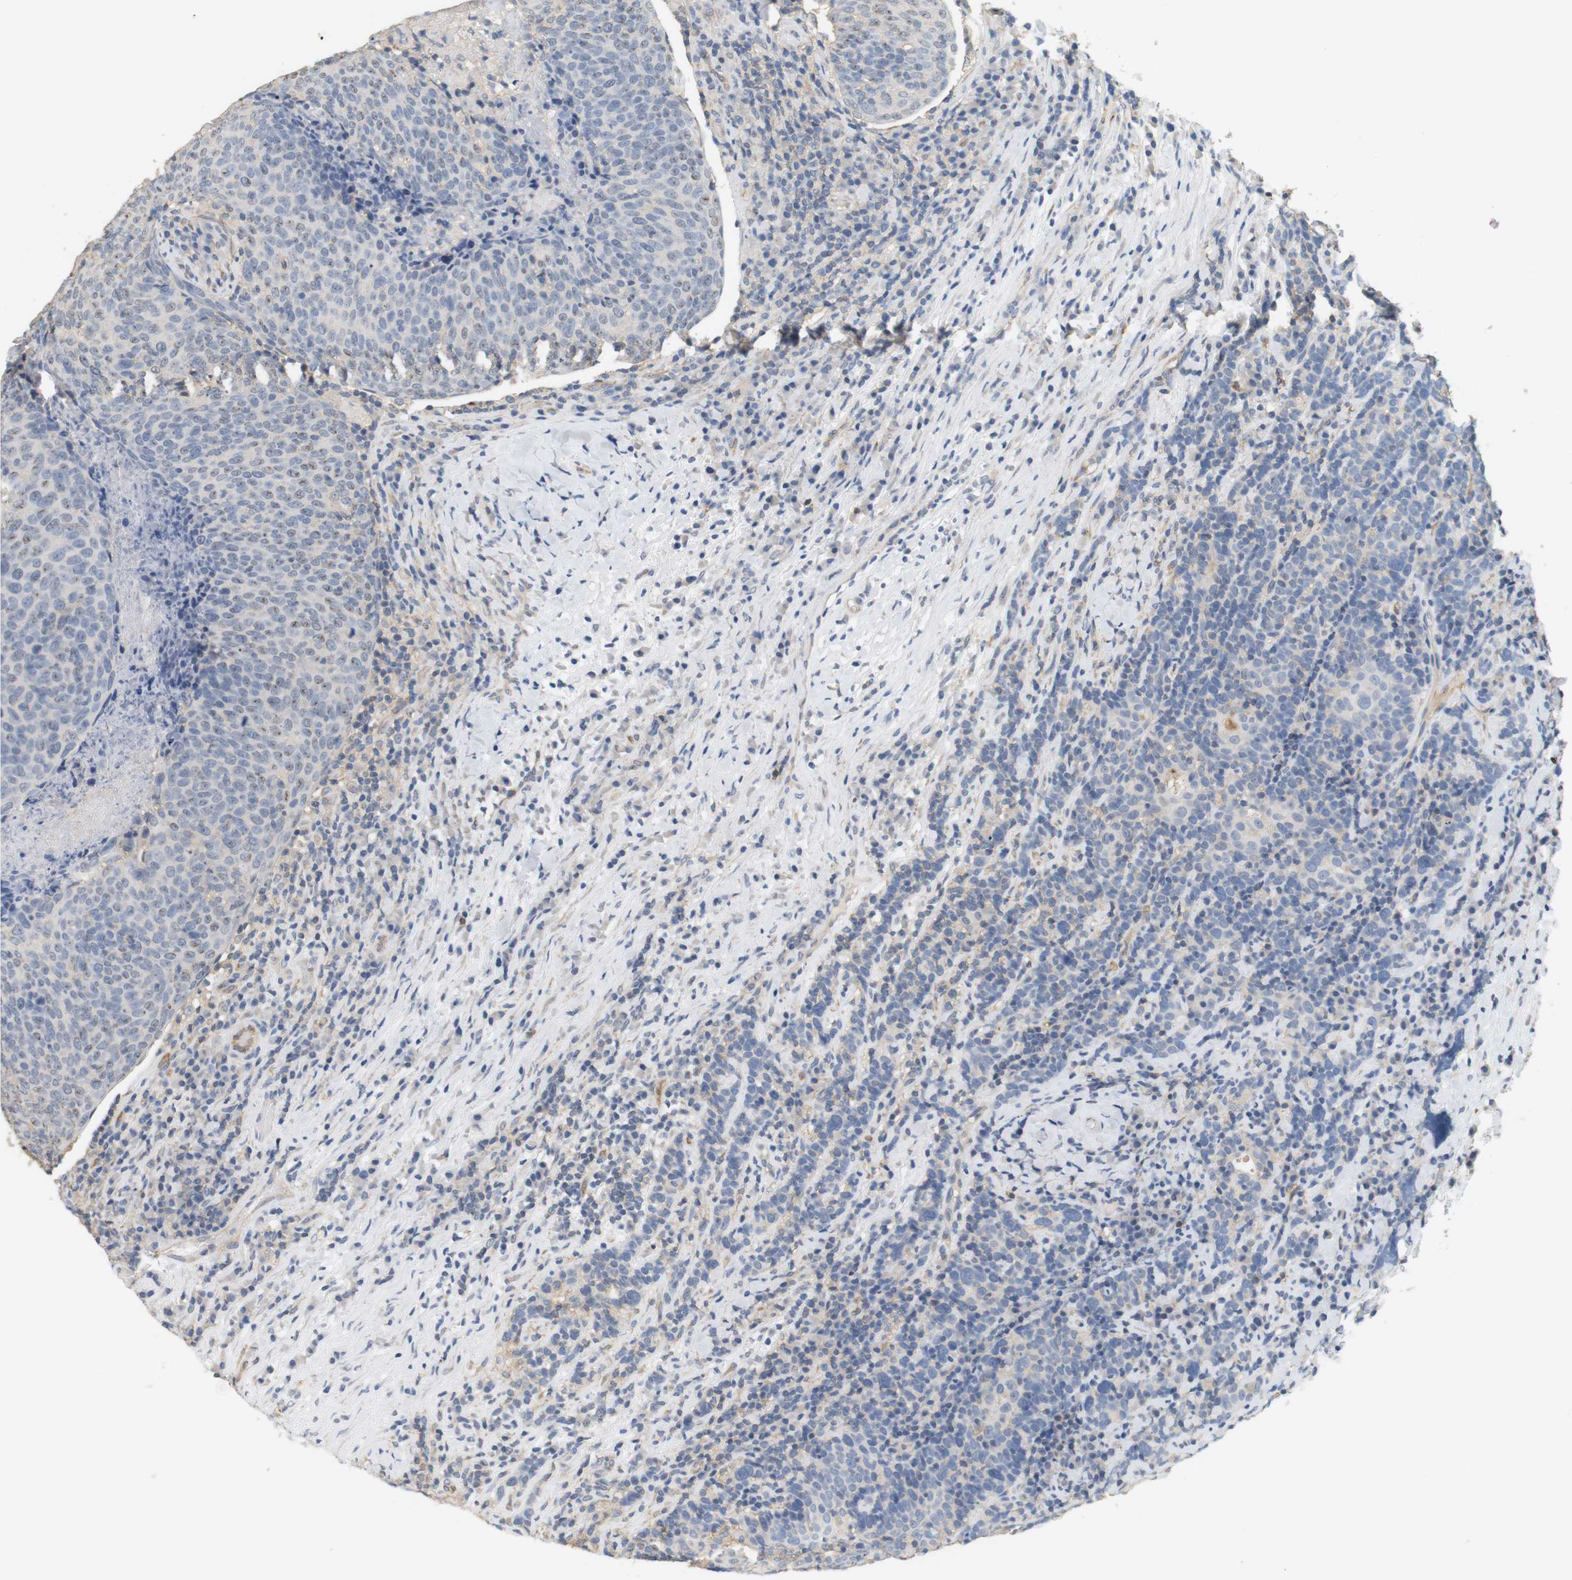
{"staining": {"intensity": "weak", "quantity": "25%-75%", "location": "nuclear"}, "tissue": "head and neck cancer", "cell_type": "Tumor cells", "image_type": "cancer", "snomed": [{"axis": "morphology", "description": "Squamous cell carcinoma, NOS"}, {"axis": "morphology", "description": "Squamous cell carcinoma, metastatic, NOS"}, {"axis": "topography", "description": "Lymph node"}, {"axis": "topography", "description": "Head-Neck"}], "caption": "This histopathology image displays immunohistochemistry staining of human head and neck squamous cell carcinoma, with low weak nuclear positivity in approximately 25%-75% of tumor cells.", "gene": "OSR1", "patient": {"sex": "male", "age": 62}}